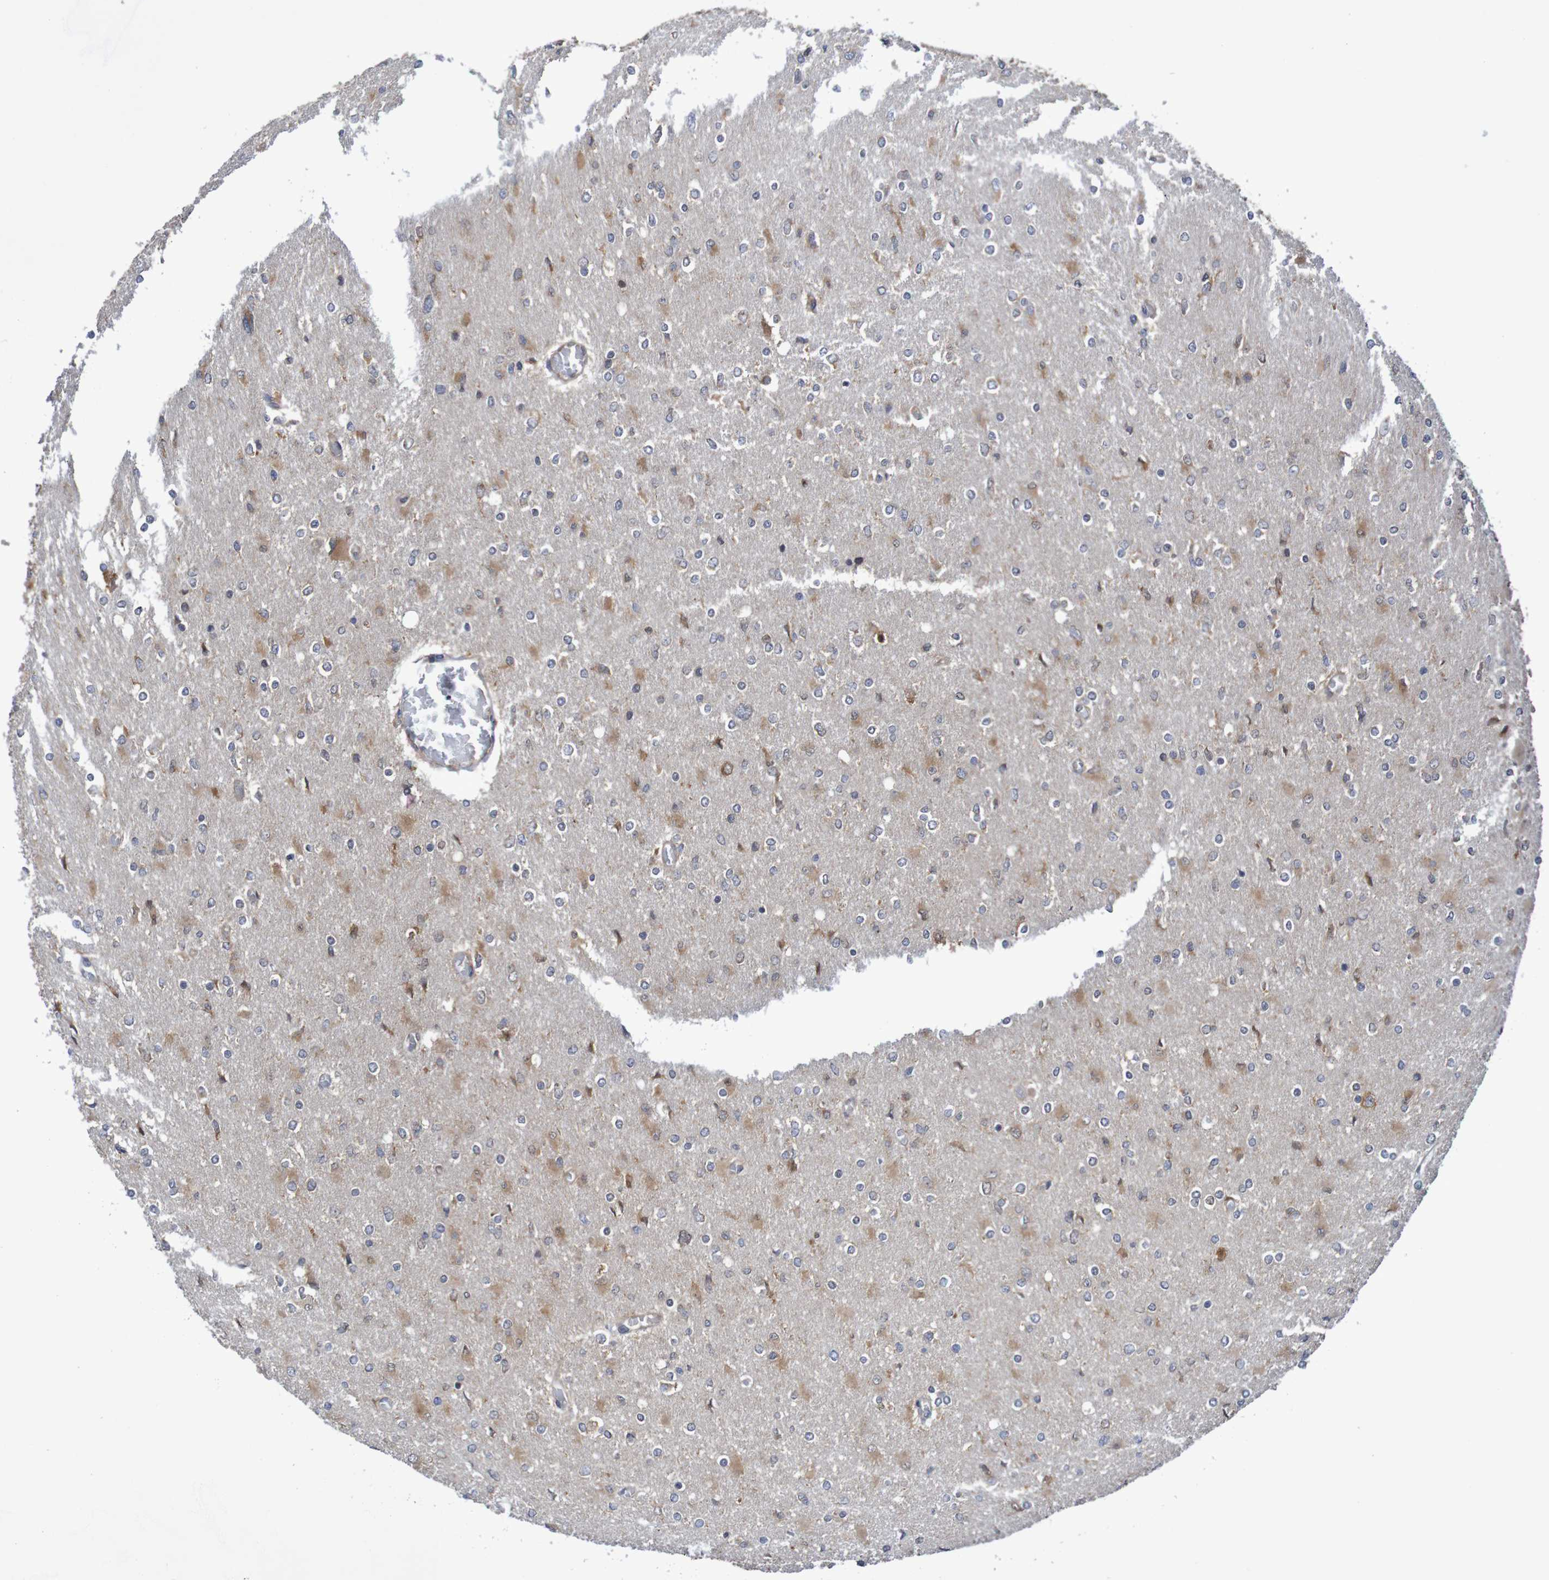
{"staining": {"intensity": "moderate", "quantity": "25%-75%", "location": "cytoplasmic/membranous"}, "tissue": "glioma", "cell_type": "Tumor cells", "image_type": "cancer", "snomed": [{"axis": "morphology", "description": "Glioma, malignant, High grade"}, {"axis": "topography", "description": "Cerebral cortex"}], "caption": "Malignant high-grade glioma stained with a protein marker exhibits moderate staining in tumor cells.", "gene": "LRRC47", "patient": {"sex": "female", "age": 36}}